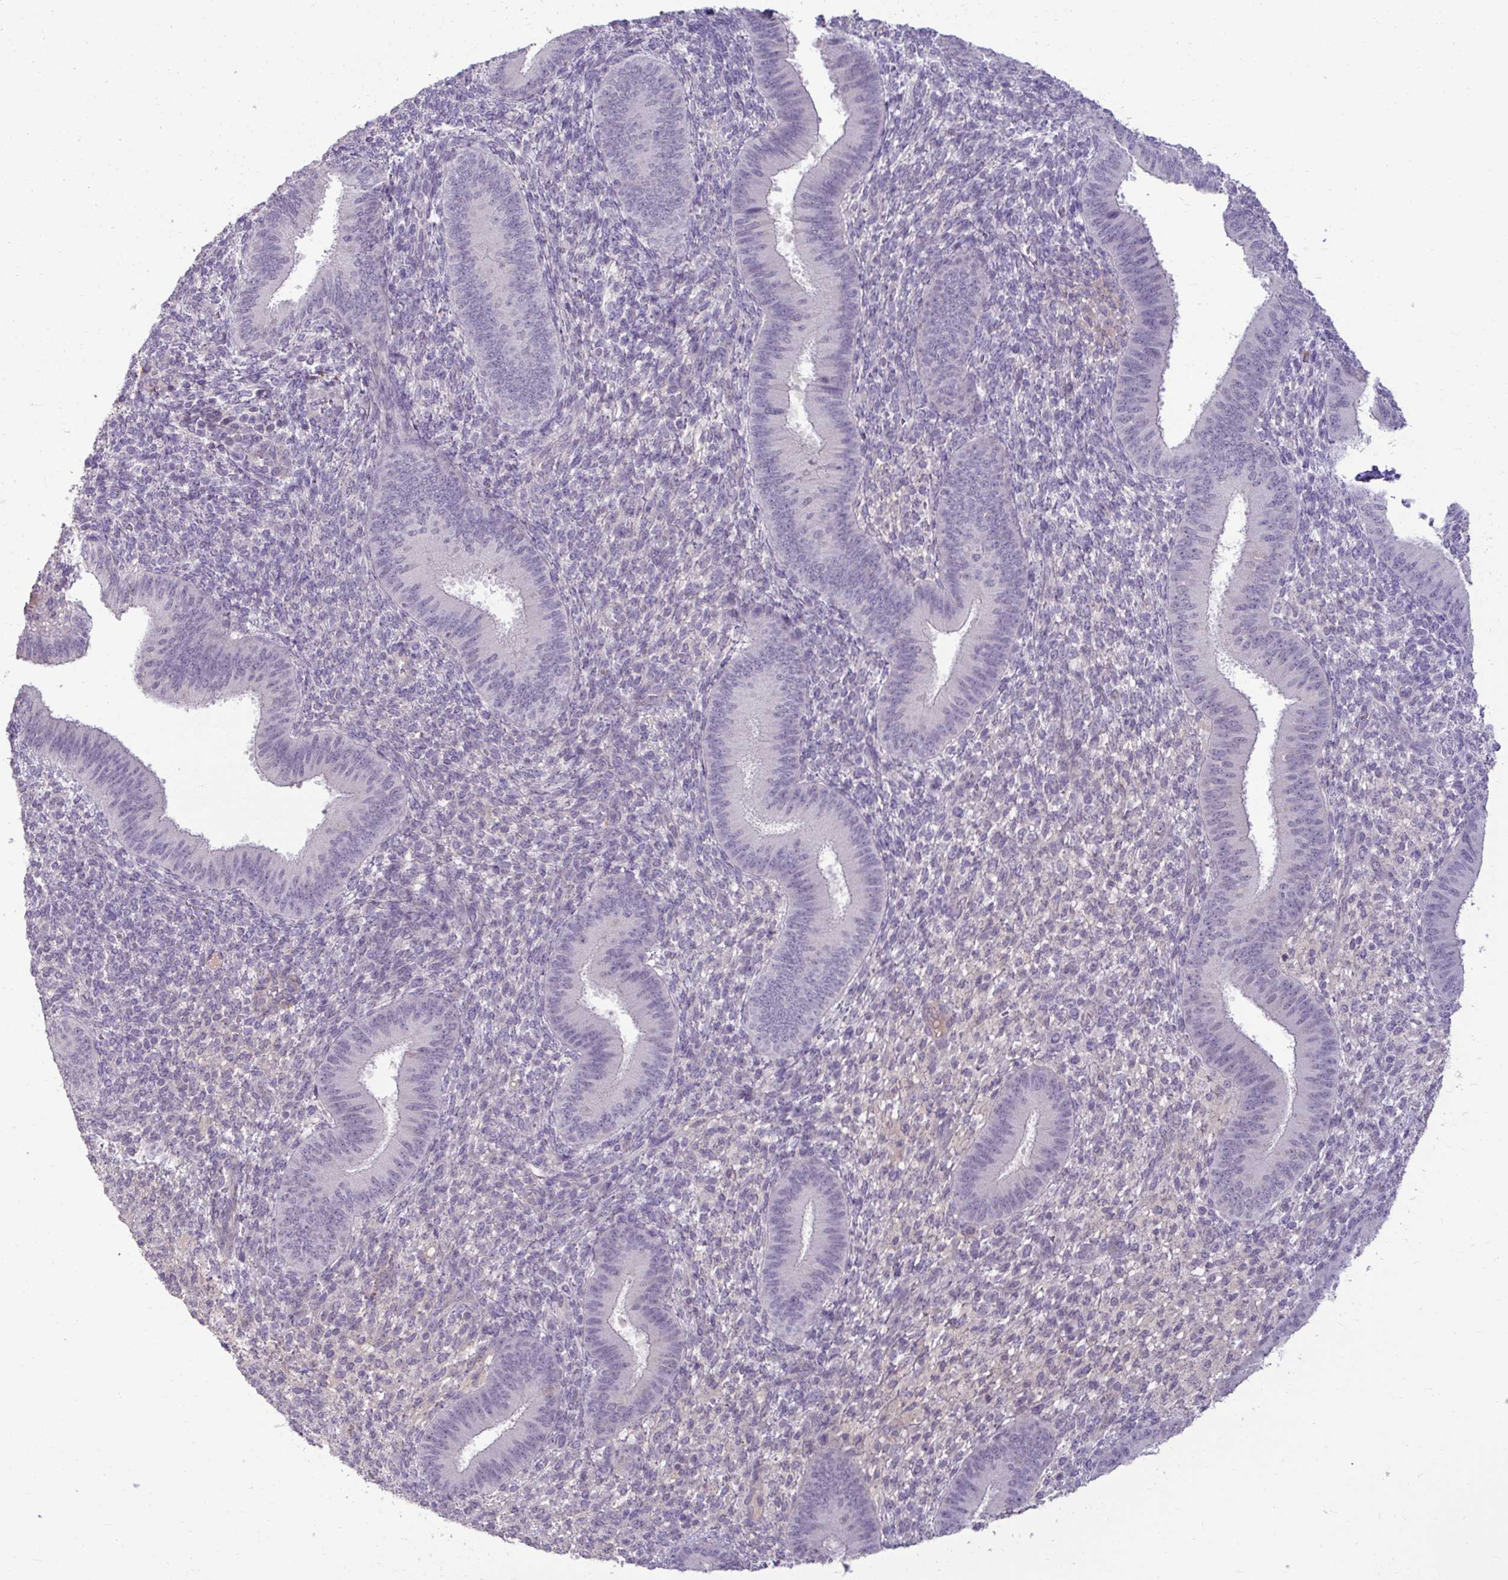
{"staining": {"intensity": "negative", "quantity": "none", "location": "none"}, "tissue": "endometrium", "cell_type": "Cells in endometrial stroma", "image_type": "normal", "snomed": [{"axis": "morphology", "description": "Normal tissue, NOS"}, {"axis": "topography", "description": "Endometrium"}], "caption": "The micrograph exhibits no staining of cells in endometrial stroma in normal endometrium.", "gene": "SLC30A3", "patient": {"sex": "female", "age": 39}}